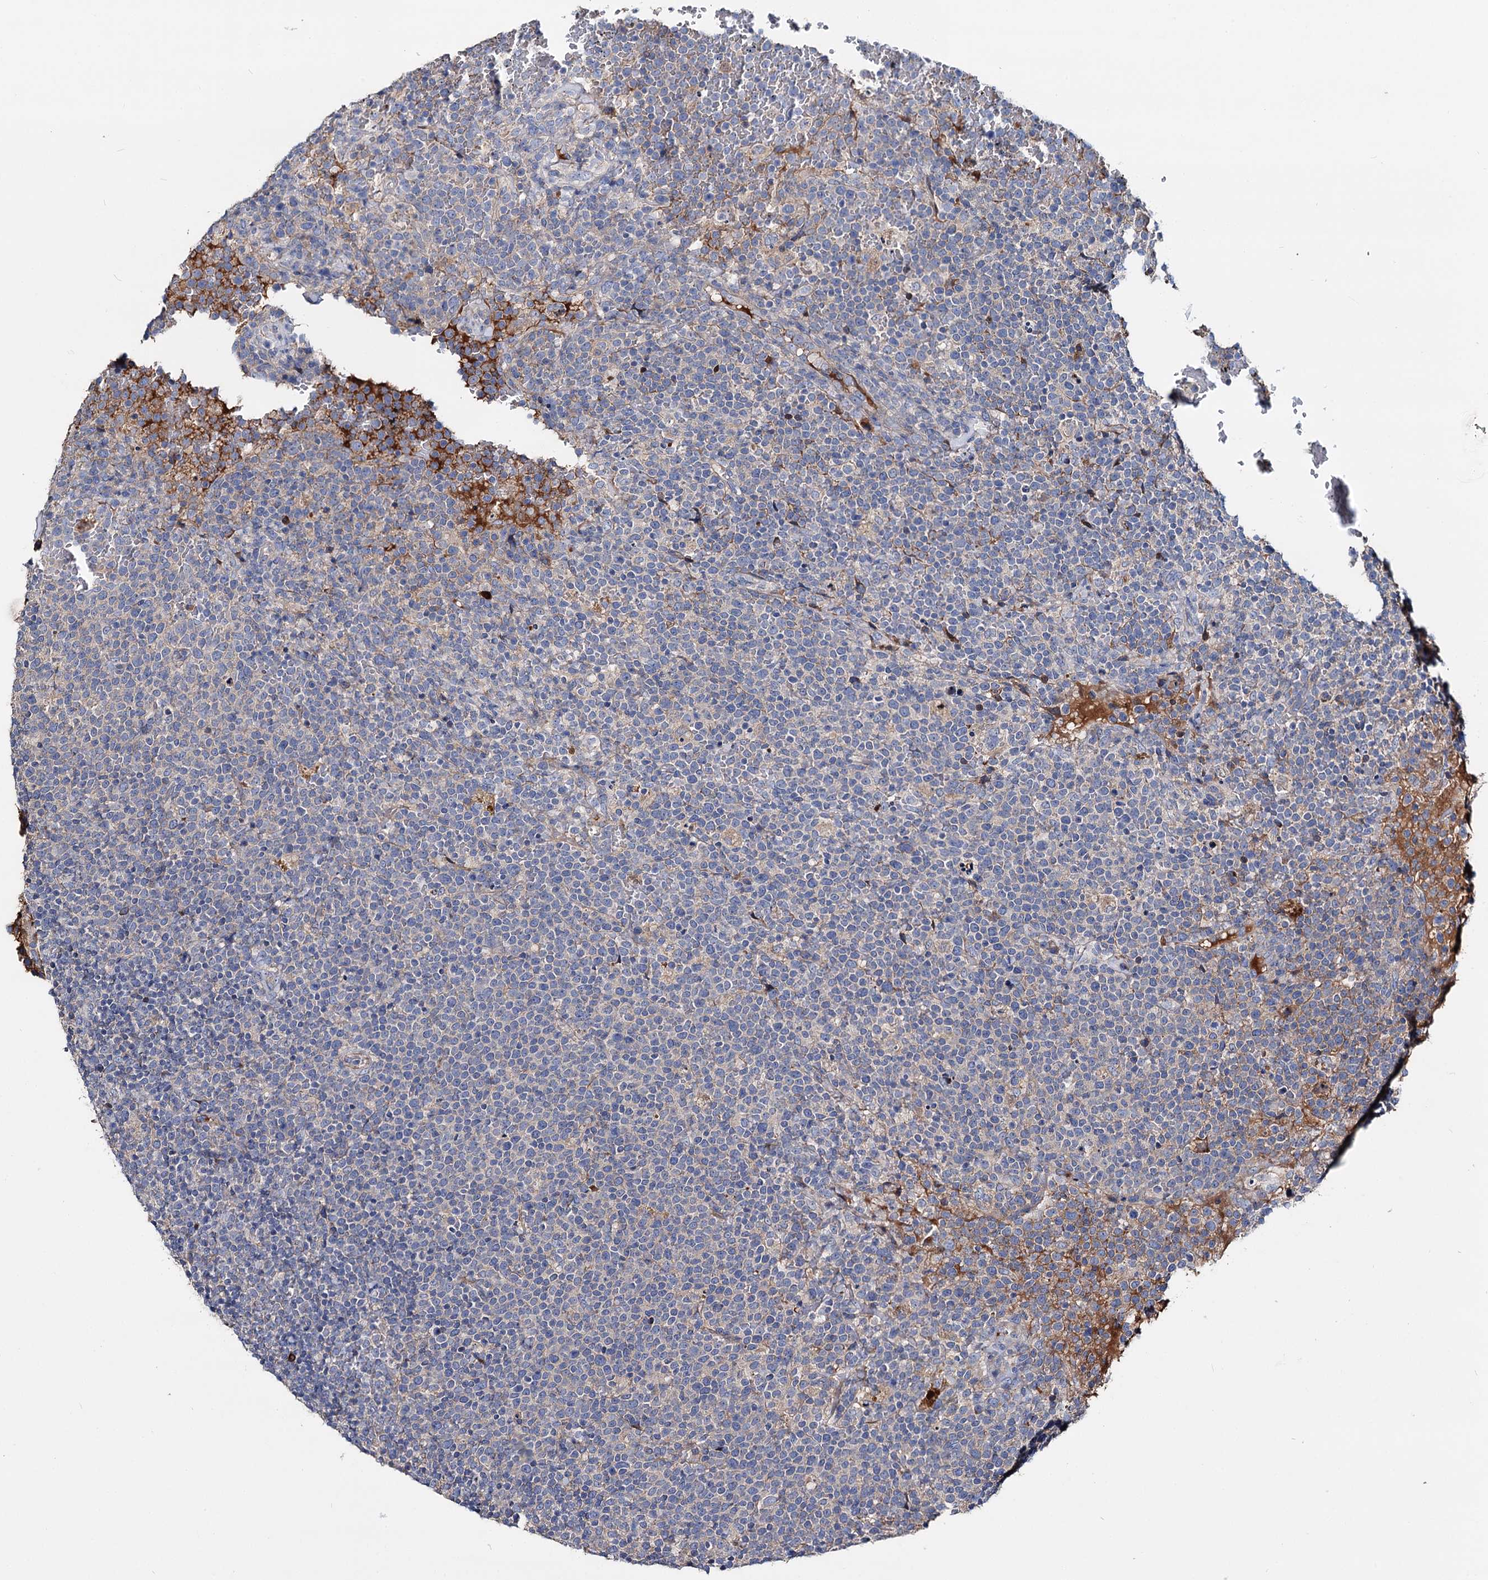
{"staining": {"intensity": "negative", "quantity": "none", "location": "none"}, "tissue": "lymphoma", "cell_type": "Tumor cells", "image_type": "cancer", "snomed": [{"axis": "morphology", "description": "Malignant lymphoma, non-Hodgkin's type, High grade"}, {"axis": "topography", "description": "Lymph node"}], "caption": "A high-resolution micrograph shows immunohistochemistry (IHC) staining of lymphoma, which demonstrates no significant expression in tumor cells.", "gene": "ACY3", "patient": {"sex": "male", "age": 61}}